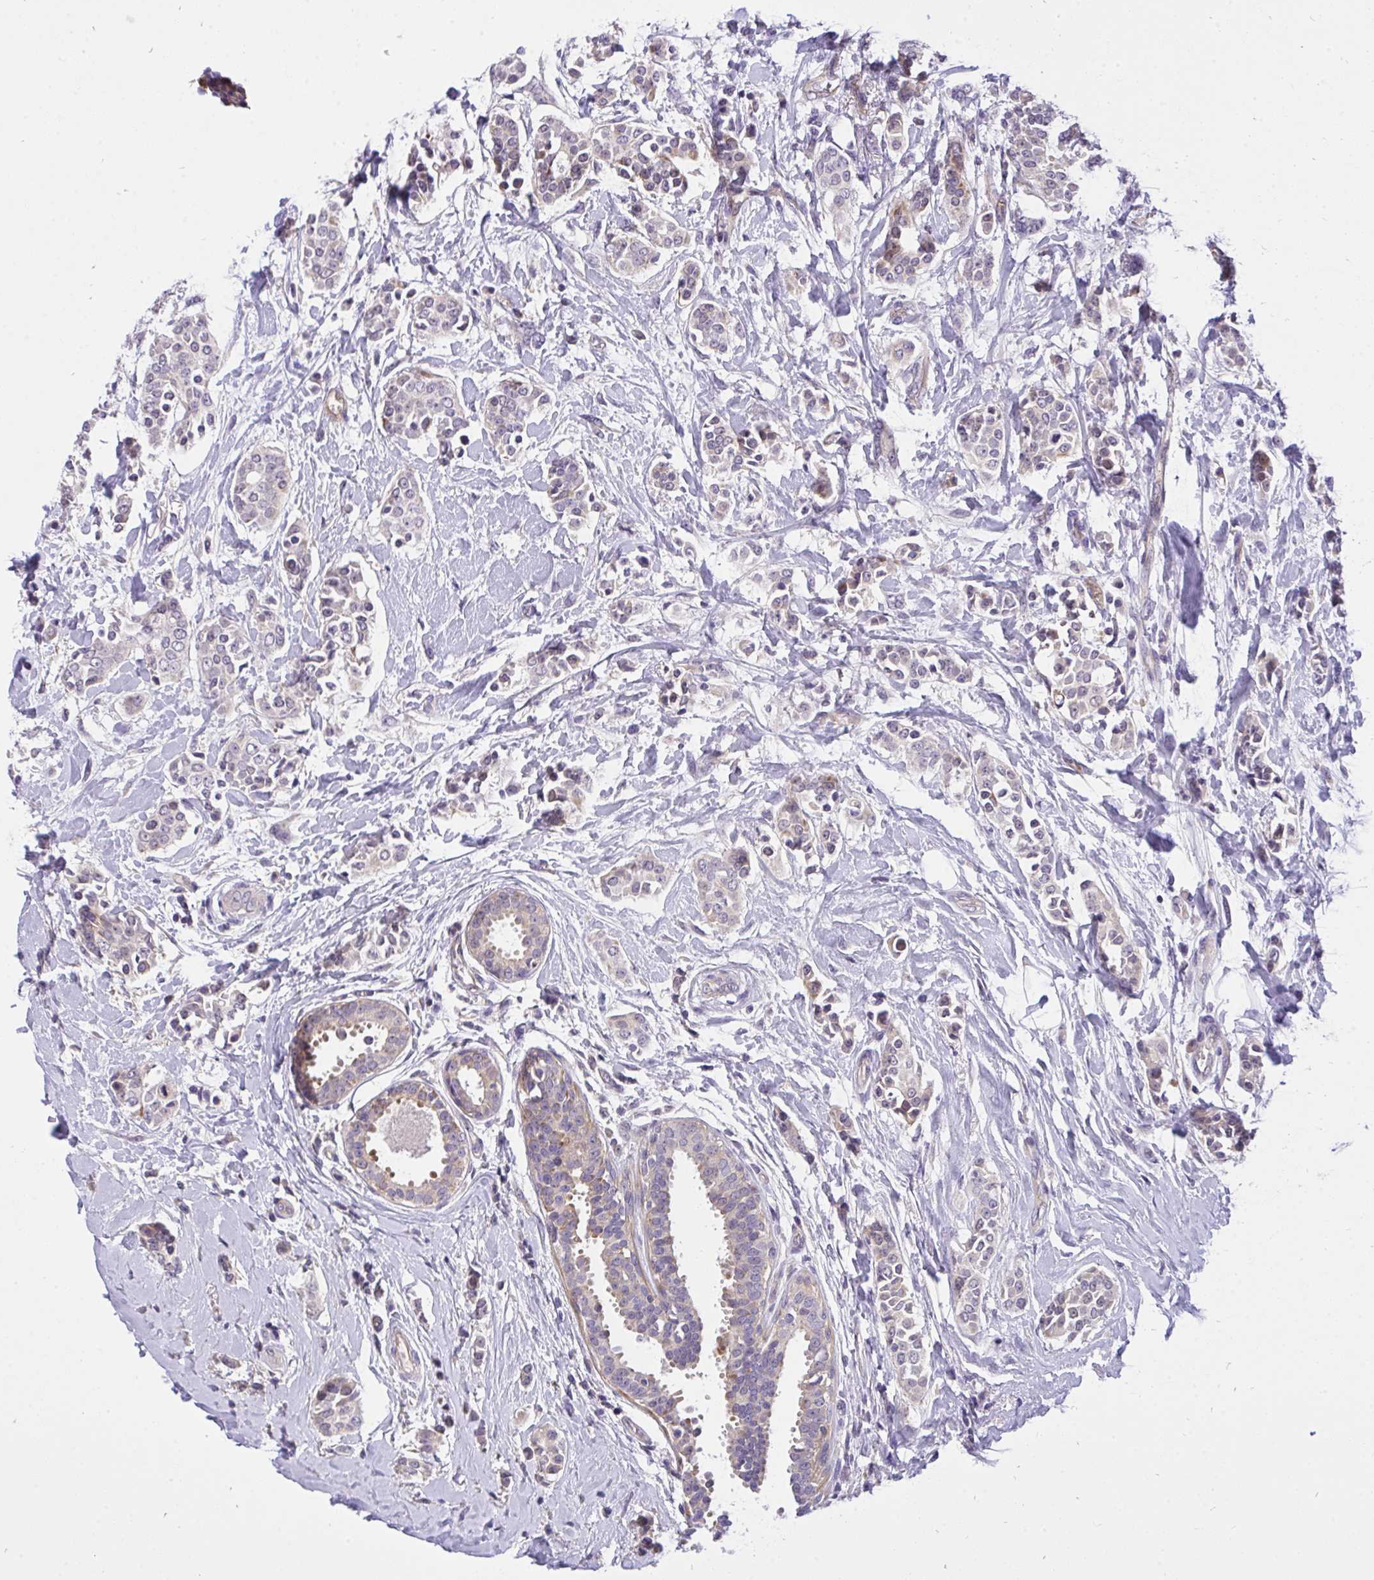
{"staining": {"intensity": "weak", "quantity": "25%-75%", "location": "cytoplasmic/membranous"}, "tissue": "breast cancer", "cell_type": "Tumor cells", "image_type": "cancer", "snomed": [{"axis": "morphology", "description": "Duct carcinoma"}, {"axis": "topography", "description": "Breast"}], "caption": "Immunohistochemistry of breast cancer demonstrates low levels of weak cytoplasmic/membranous expression in approximately 25%-75% of tumor cells. Immunohistochemistry stains the protein in brown and the nuclei are stained blue.", "gene": "C19orf54", "patient": {"sex": "female", "age": 64}}